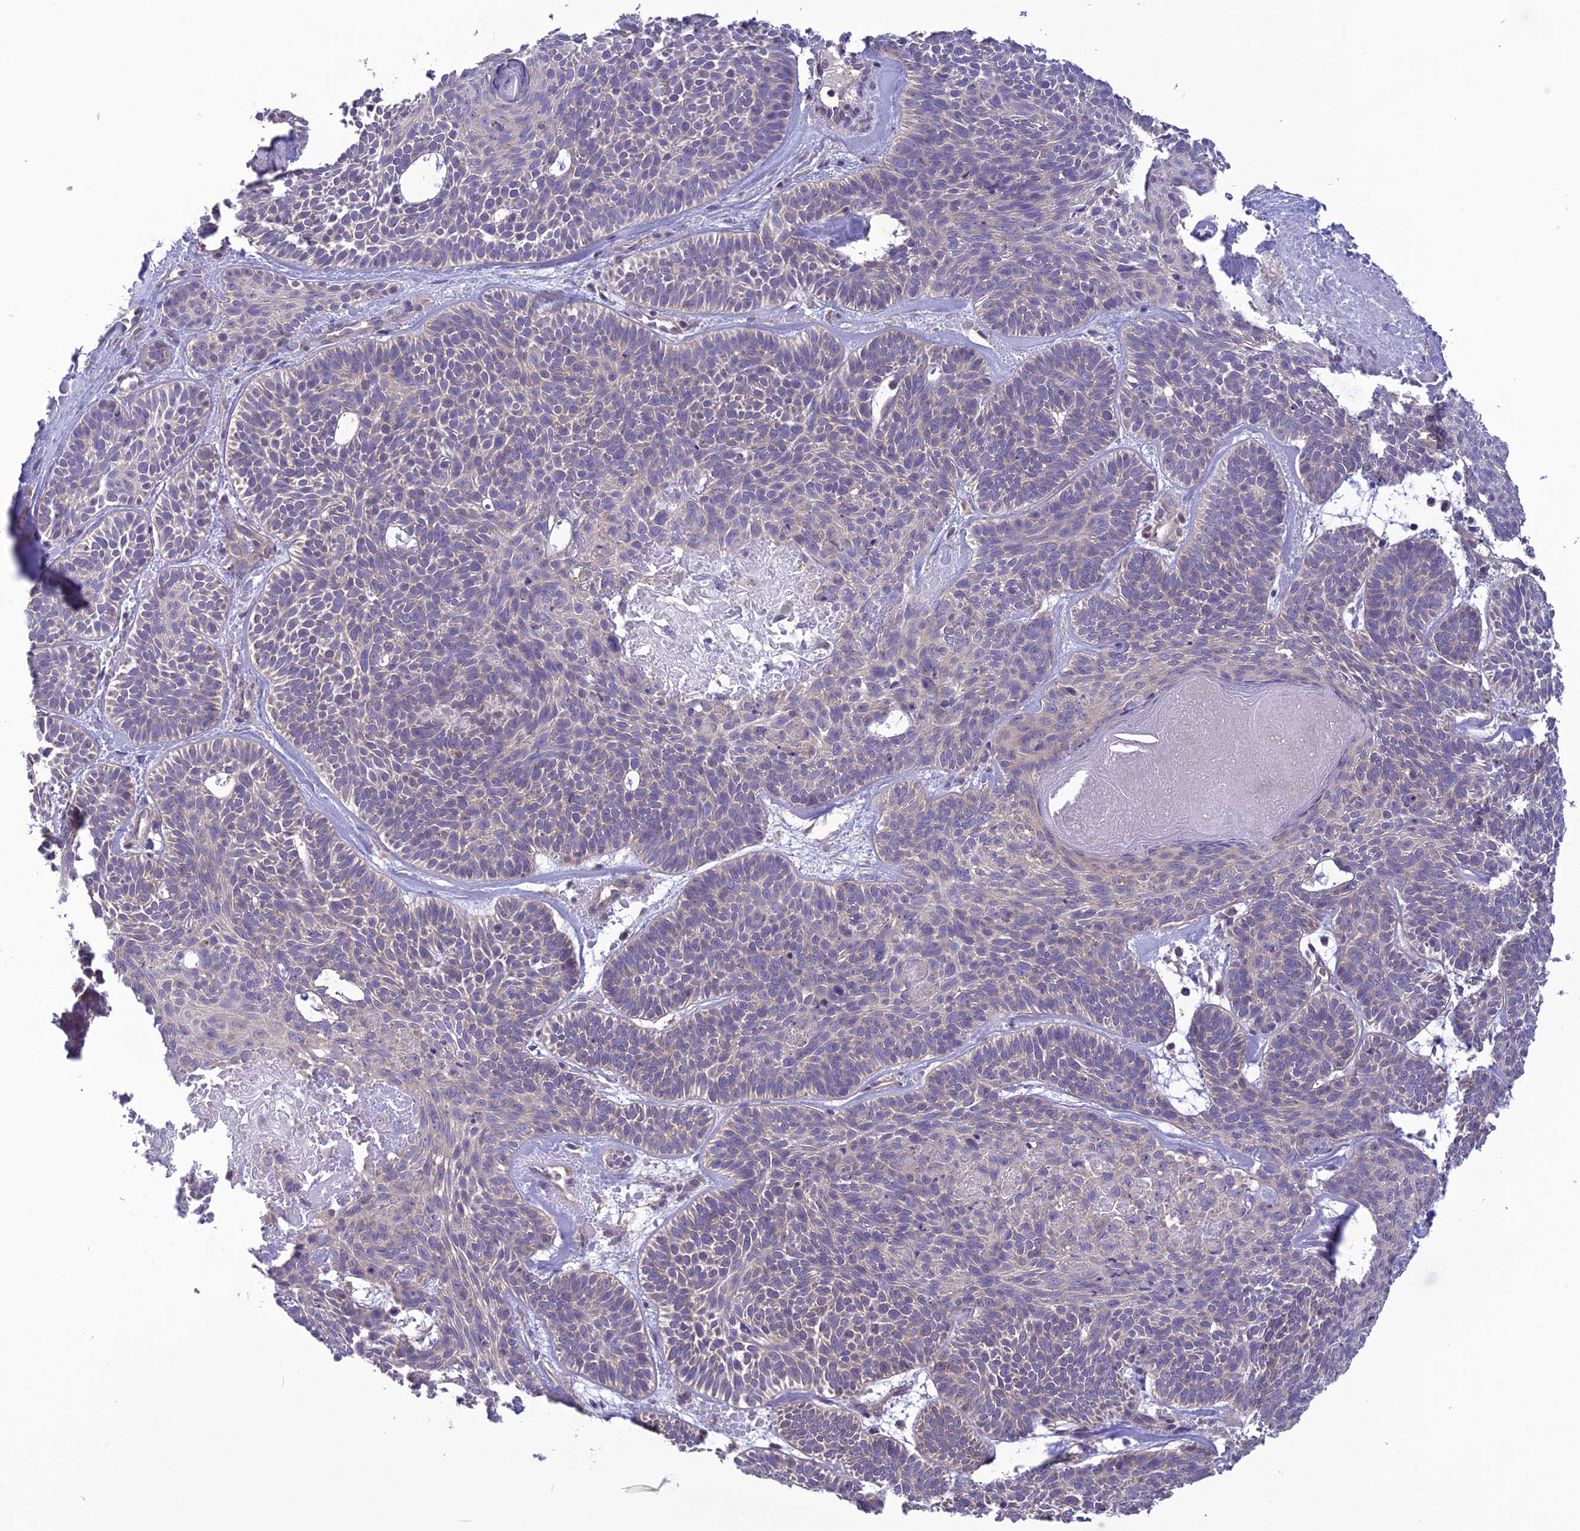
{"staining": {"intensity": "negative", "quantity": "none", "location": "none"}, "tissue": "skin cancer", "cell_type": "Tumor cells", "image_type": "cancer", "snomed": [{"axis": "morphology", "description": "Basal cell carcinoma"}, {"axis": "topography", "description": "Skin"}], "caption": "High magnification brightfield microscopy of skin cancer (basal cell carcinoma) stained with DAB (brown) and counterstained with hematoxylin (blue): tumor cells show no significant positivity.", "gene": "PSMF1", "patient": {"sex": "male", "age": 85}}